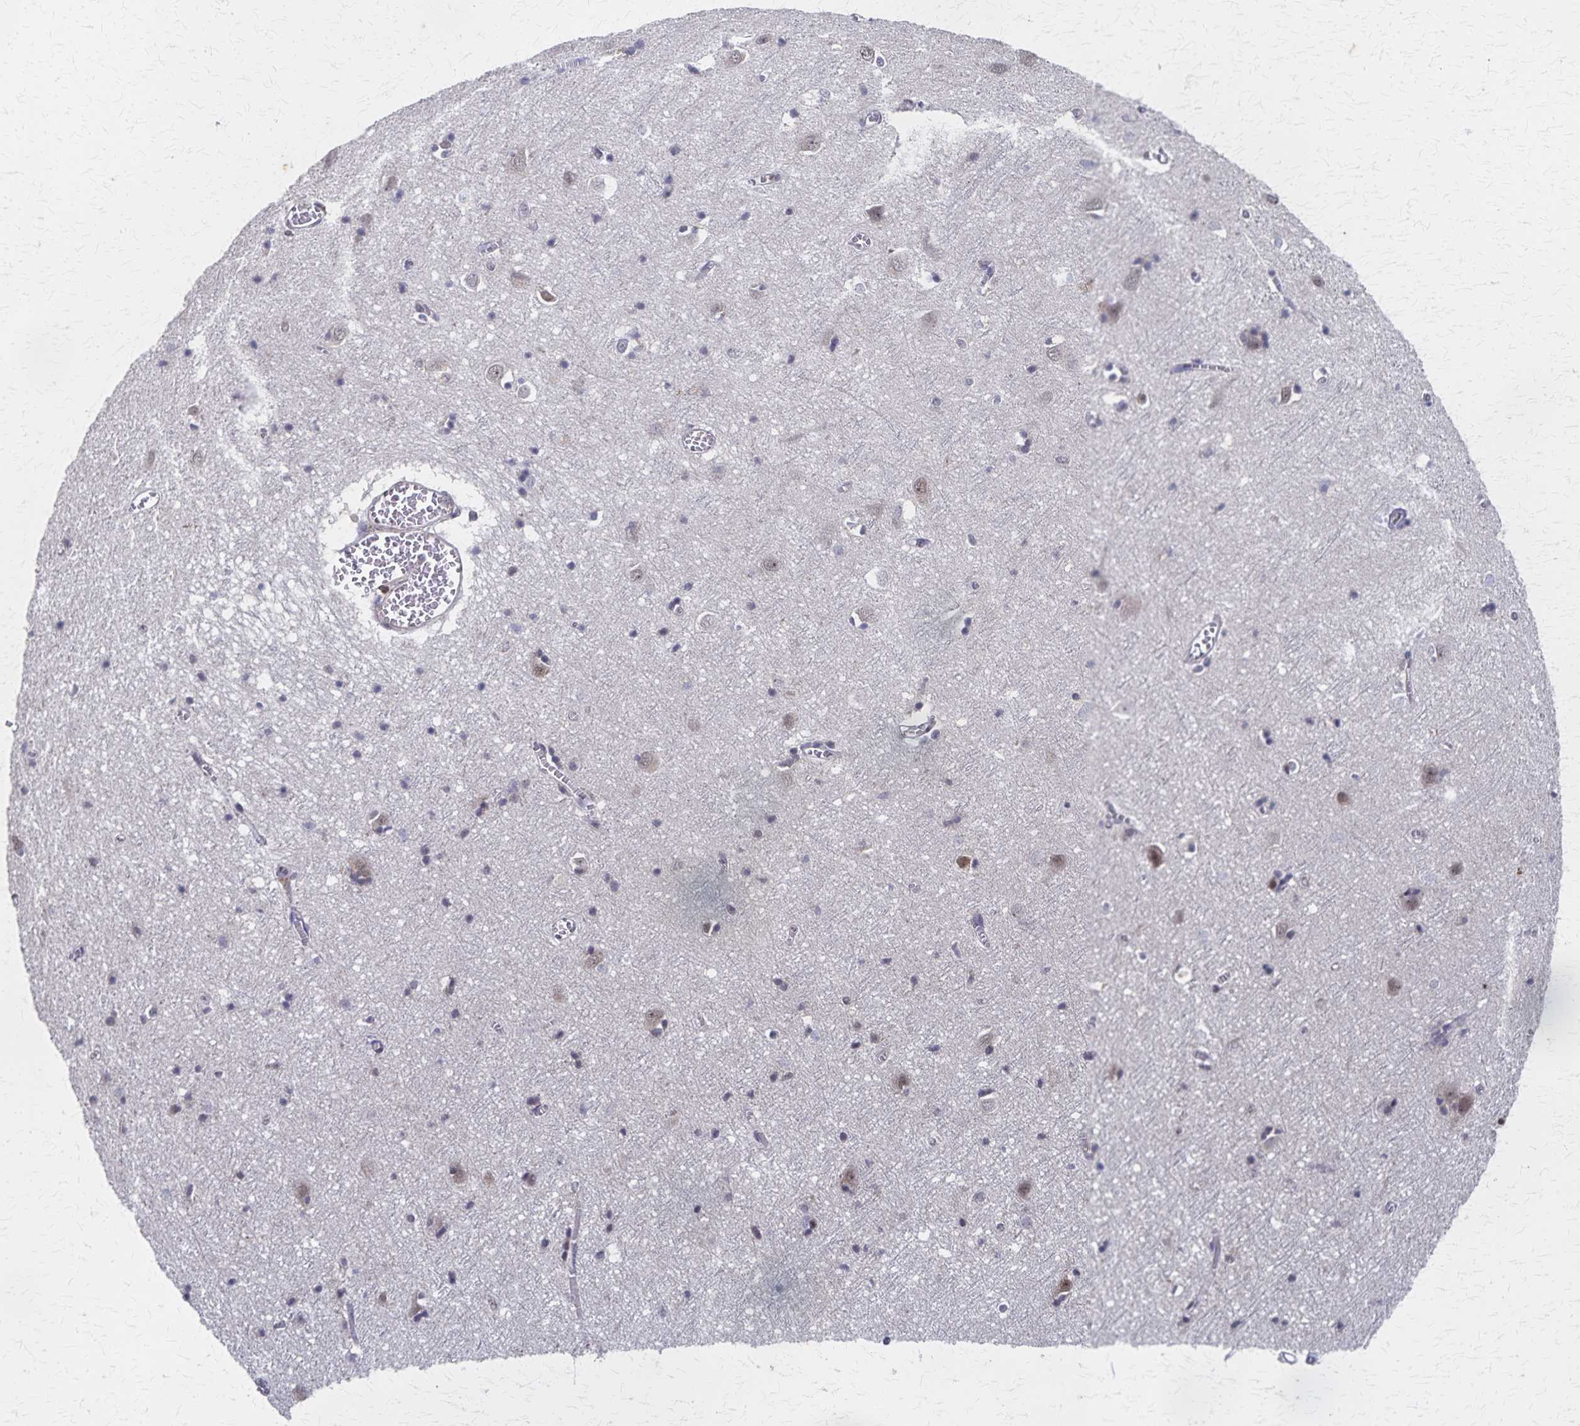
{"staining": {"intensity": "negative", "quantity": "none", "location": "none"}, "tissue": "cerebral cortex", "cell_type": "Endothelial cells", "image_type": "normal", "snomed": [{"axis": "morphology", "description": "Normal tissue, NOS"}, {"axis": "topography", "description": "Cerebral cortex"}], "caption": "This is an immunohistochemistry histopathology image of benign human cerebral cortex. There is no expression in endothelial cells.", "gene": "GTF2B", "patient": {"sex": "male", "age": 70}}